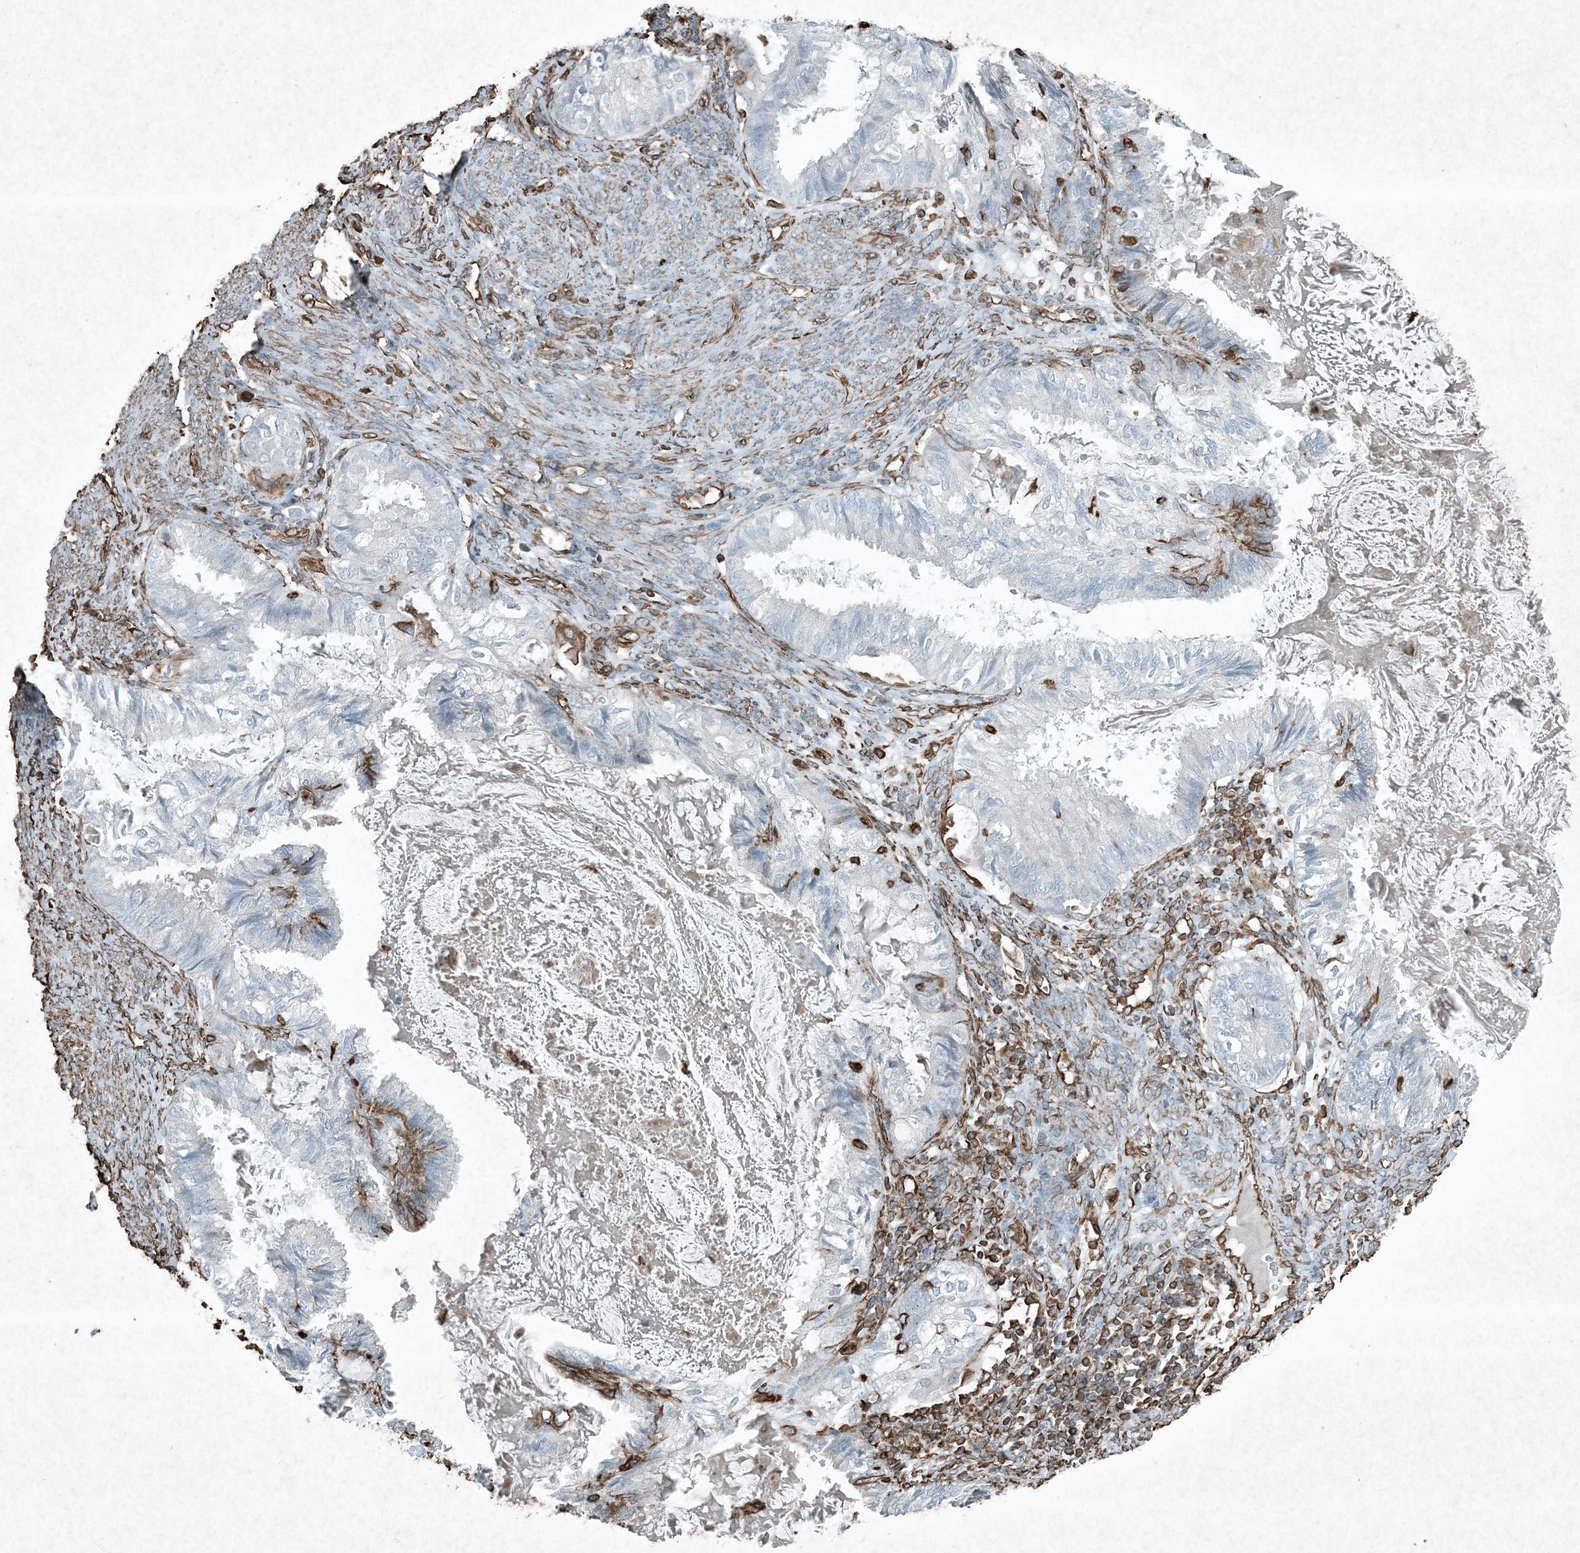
{"staining": {"intensity": "negative", "quantity": "none", "location": "none"}, "tissue": "cervical cancer", "cell_type": "Tumor cells", "image_type": "cancer", "snomed": [{"axis": "morphology", "description": "Normal tissue, NOS"}, {"axis": "morphology", "description": "Adenocarcinoma, NOS"}, {"axis": "topography", "description": "Cervix"}, {"axis": "topography", "description": "Endometrium"}], "caption": "Protein analysis of cervical adenocarcinoma displays no significant staining in tumor cells.", "gene": "RYK", "patient": {"sex": "female", "age": 86}}